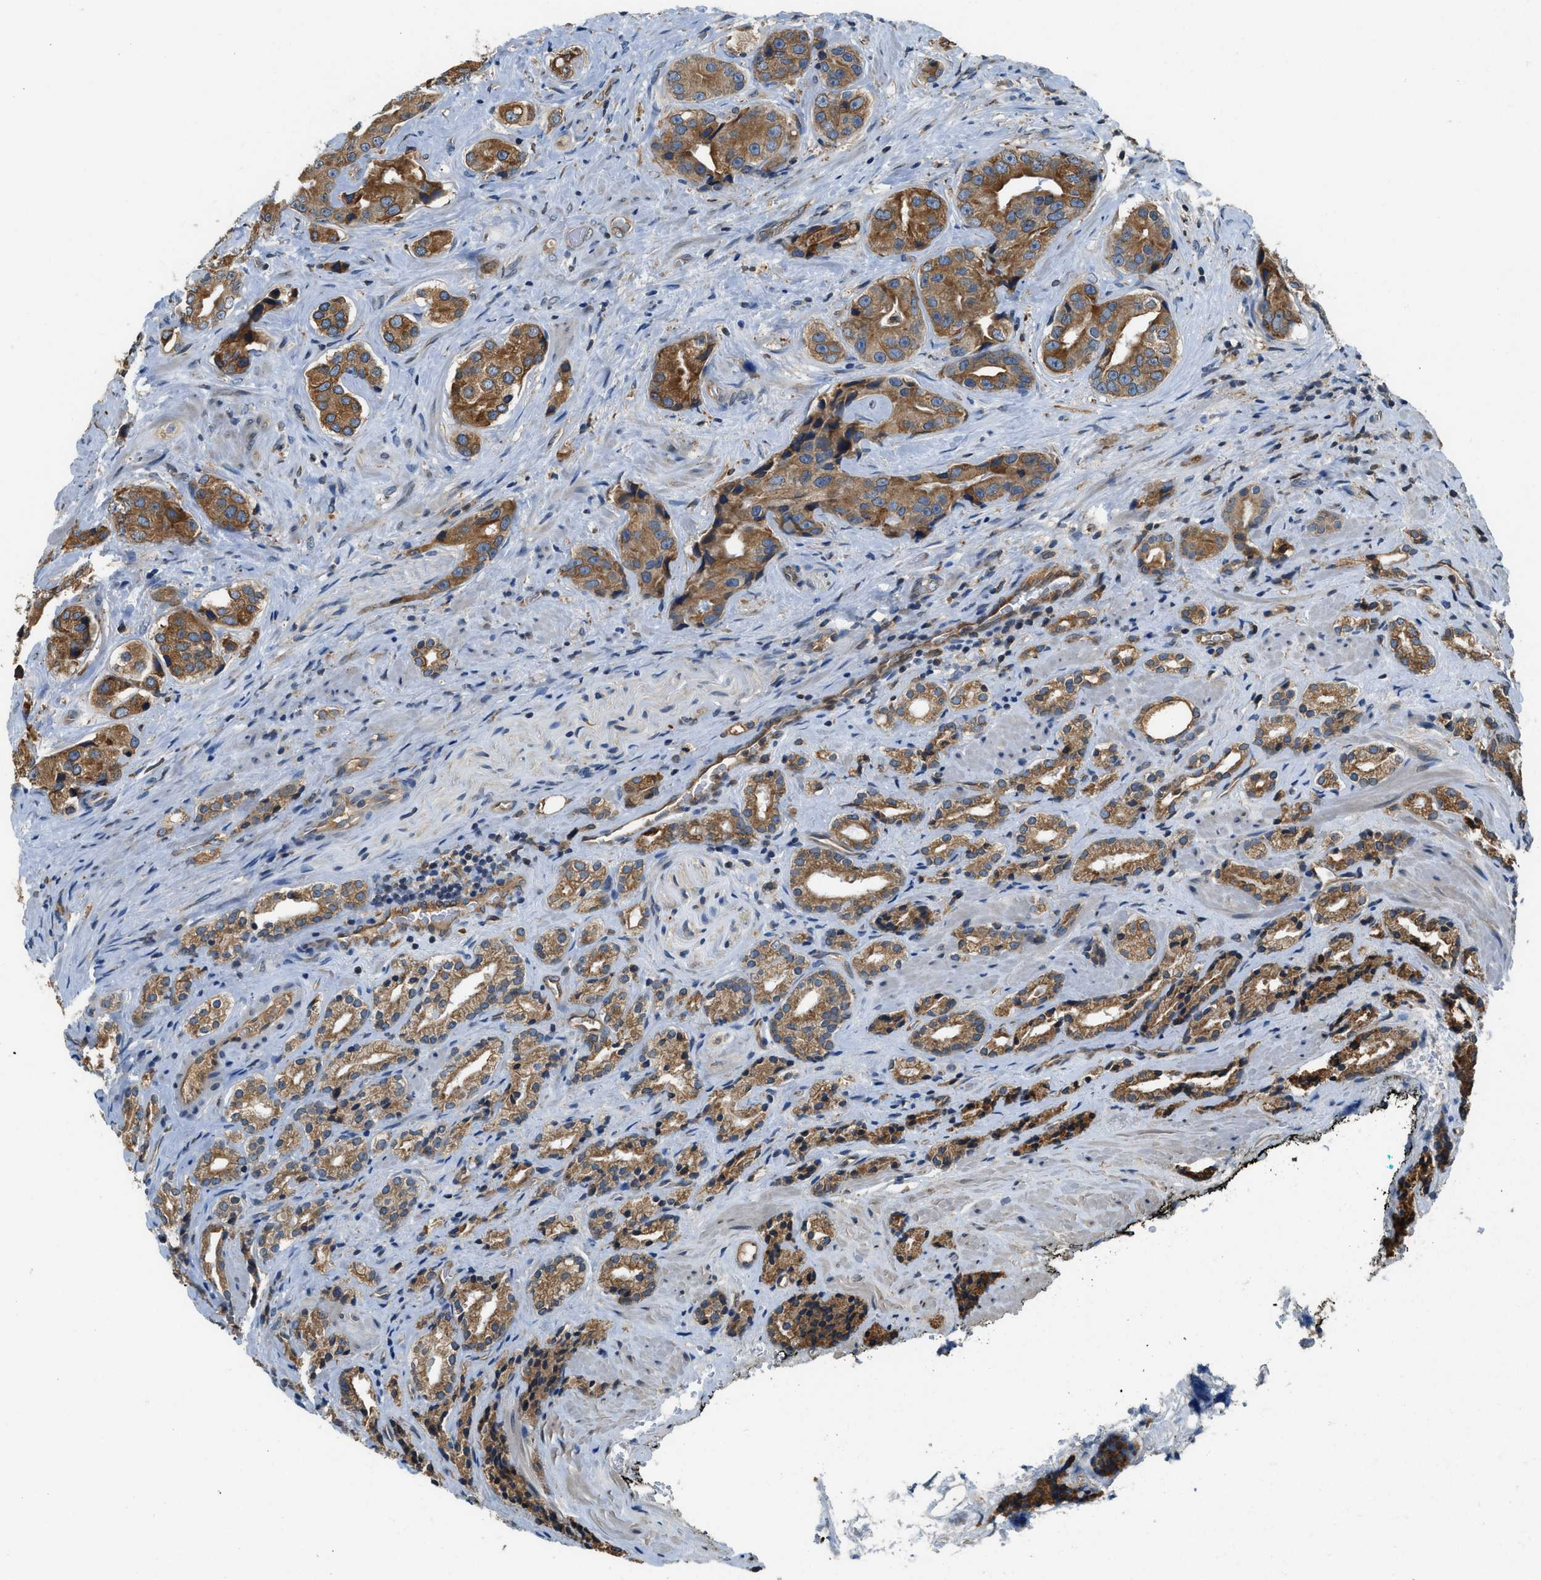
{"staining": {"intensity": "moderate", "quantity": ">75%", "location": "cytoplasmic/membranous"}, "tissue": "prostate cancer", "cell_type": "Tumor cells", "image_type": "cancer", "snomed": [{"axis": "morphology", "description": "Adenocarcinoma, High grade"}, {"axis": "topography", "description": "Prostate"}], "caption": "DAB immunohistochemical staining of human high-grade adenocarcinoma (prostate) reveals moderate cytoplasmic/membranous protein staining in about >75% of tumor cells. Using DAB (3,3'-diaminobenzidine) (brown) and hematoxylin (blue) stains, captured at high magnification using brightfield microscopy.", "gene": "BCAP31", "patient": {"sex": "male", "age": 71}}